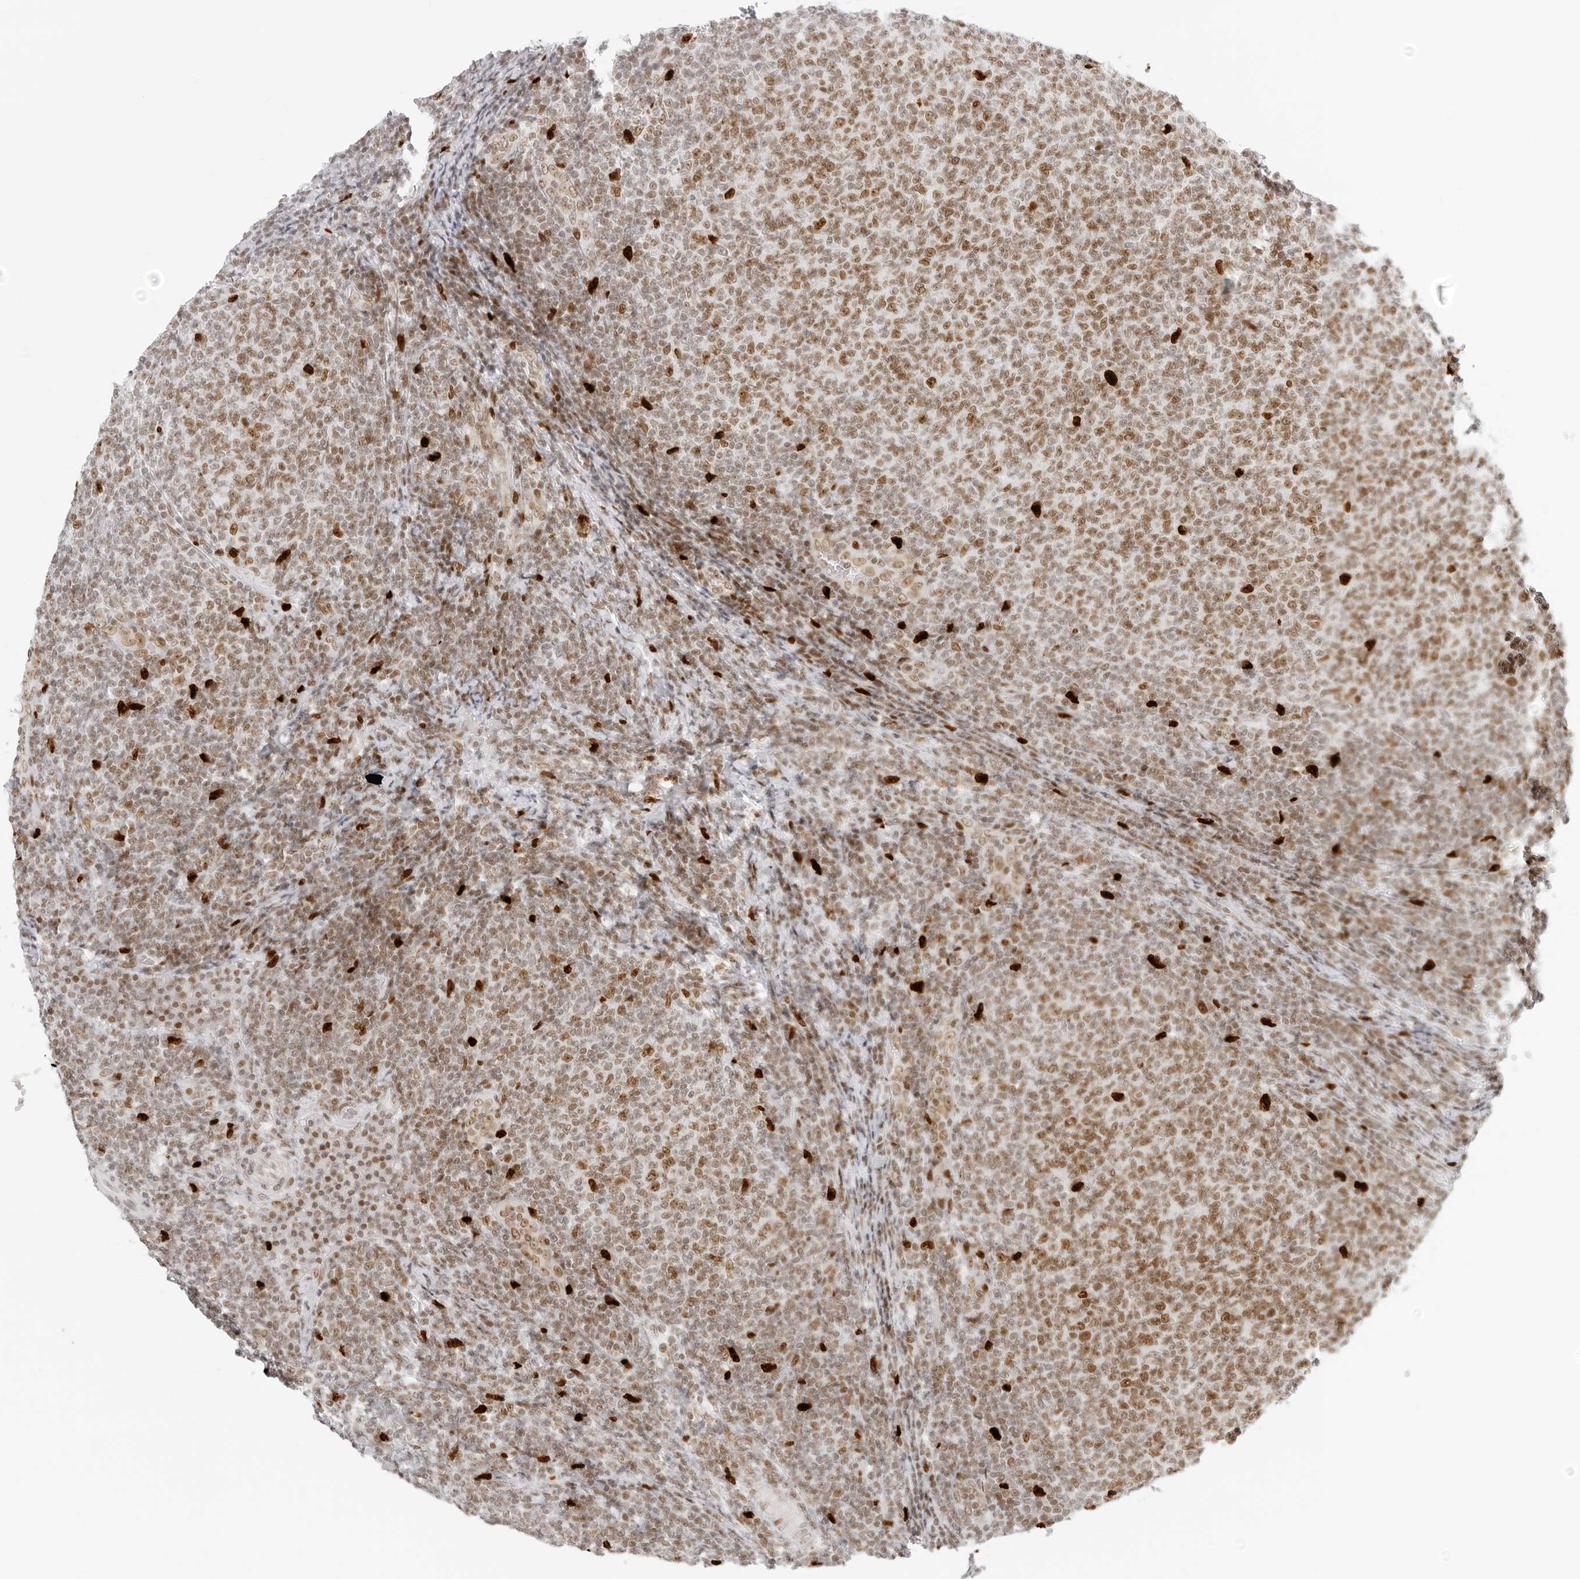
{"staining": {"intensity": "moderate", "quantity": ">75%", "location": "nuclear"}, "tissue": "lymphoma", "cell_type": "Tumor cells", "image_type": "cancer", "snomed": [{"axis": "morphology", "description": "Malignant lymphoma, non-Hodgkin's type, Low grade"}, {"axis": "topography", "description": "Lymph node"}], "caption": "Immunohistochemical staining of human lymphoma displays medium levels of moderate nuclear positivity in about >75% of tumor cells.", "gene": "RCC1", "patient": {"sex": "male", "age": 66}}